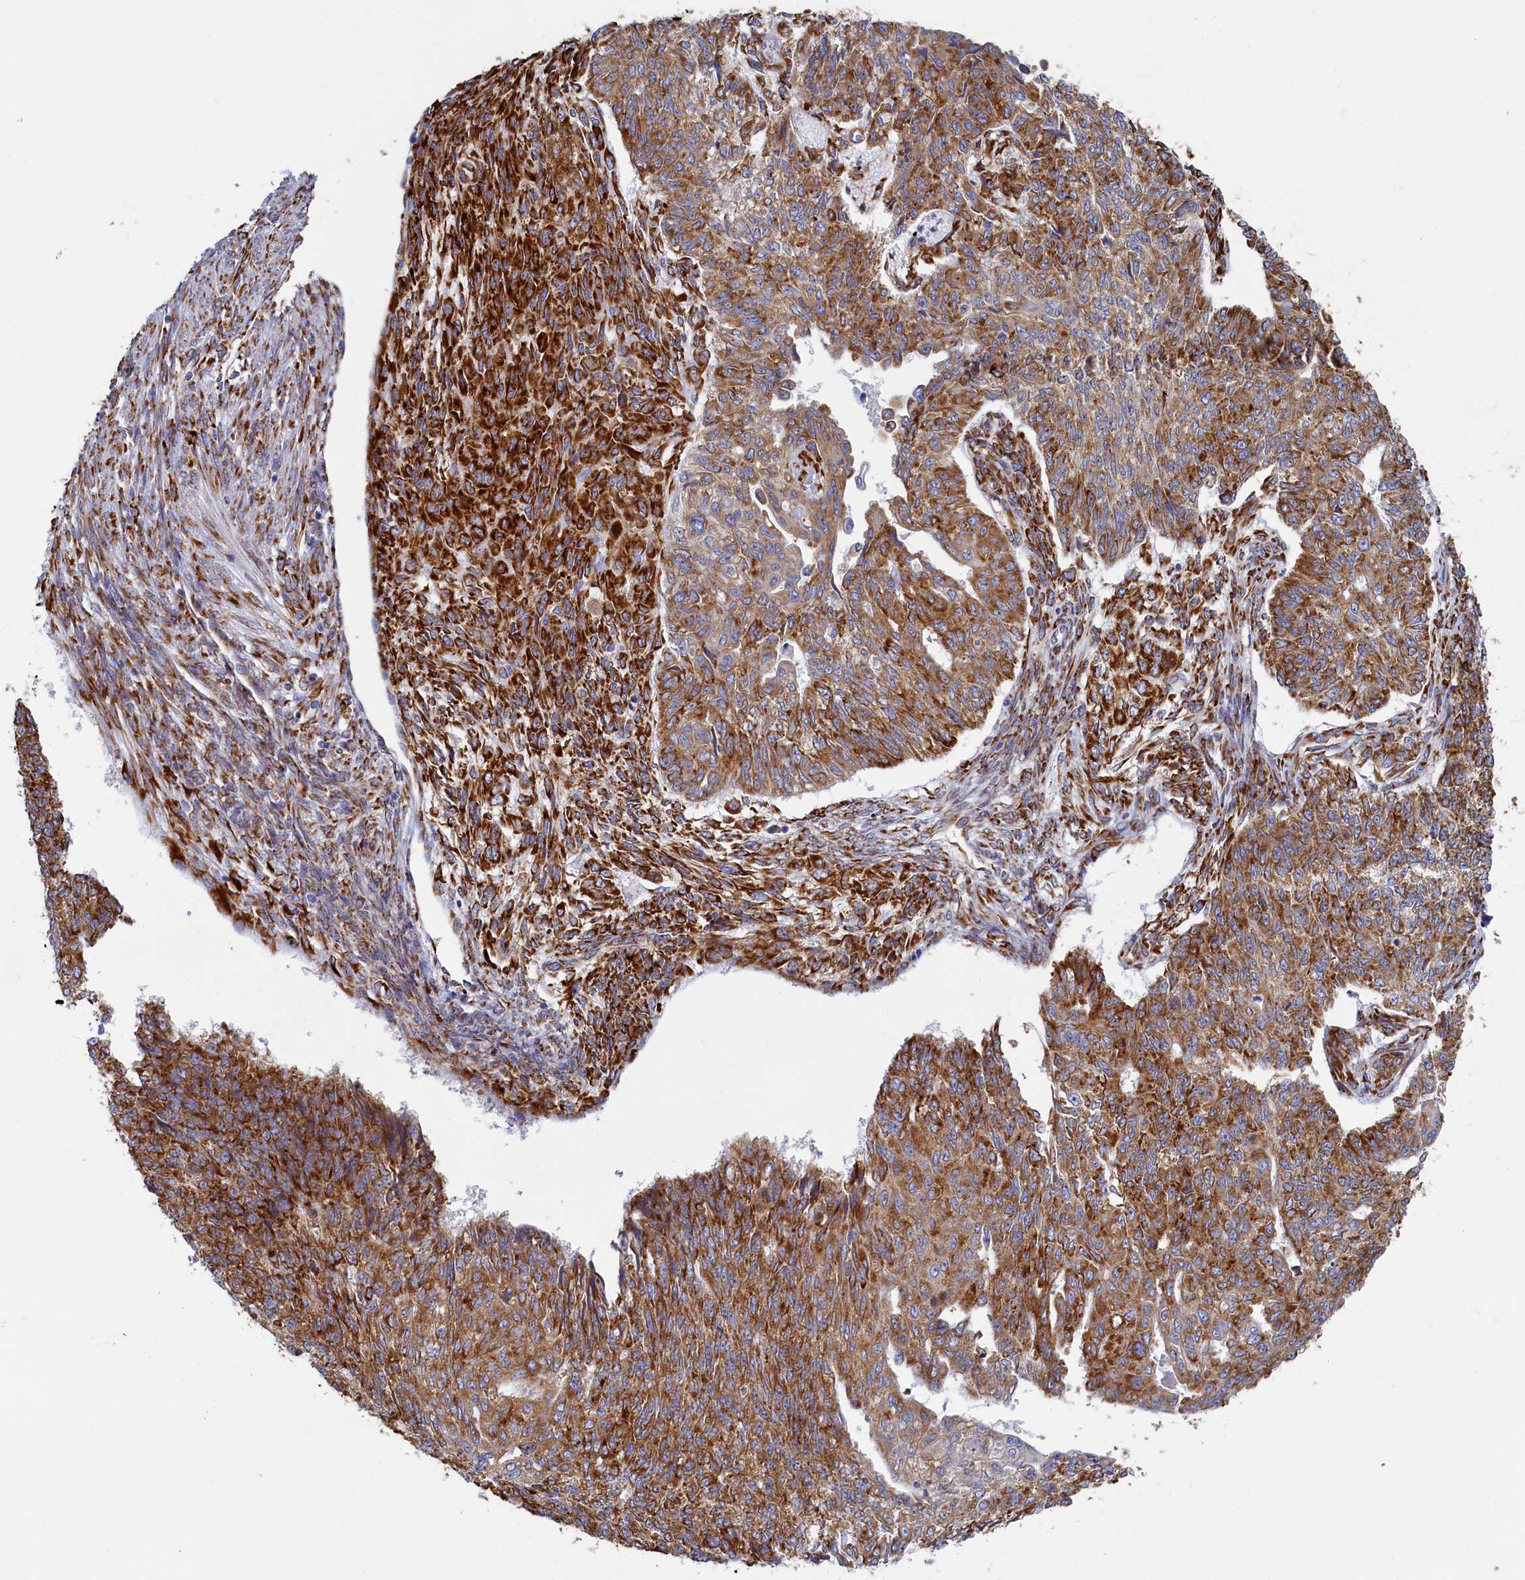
{"staining": {"intensity": "strong", "quantity": ">75%", "location": "cytoplasmic/membranous"}, "tissue": "endometrial cancer", "cell_type": "Tumor cells", "image_type": "cancer", "snomed": [{"axis": "morphology", "description": "Adenocarcinoma, NOS"}, {"axis": "topography", "description": "Endometrium"}], "caption": "Adenocarcinoma (endometrial) was stained to show a protein in brown. There is high levels of strong cytoplasmic/membranous expression in about >75% of tumor cells.", "gene": "TMEM18", "patient": {"sex": "female", "age": 32}}